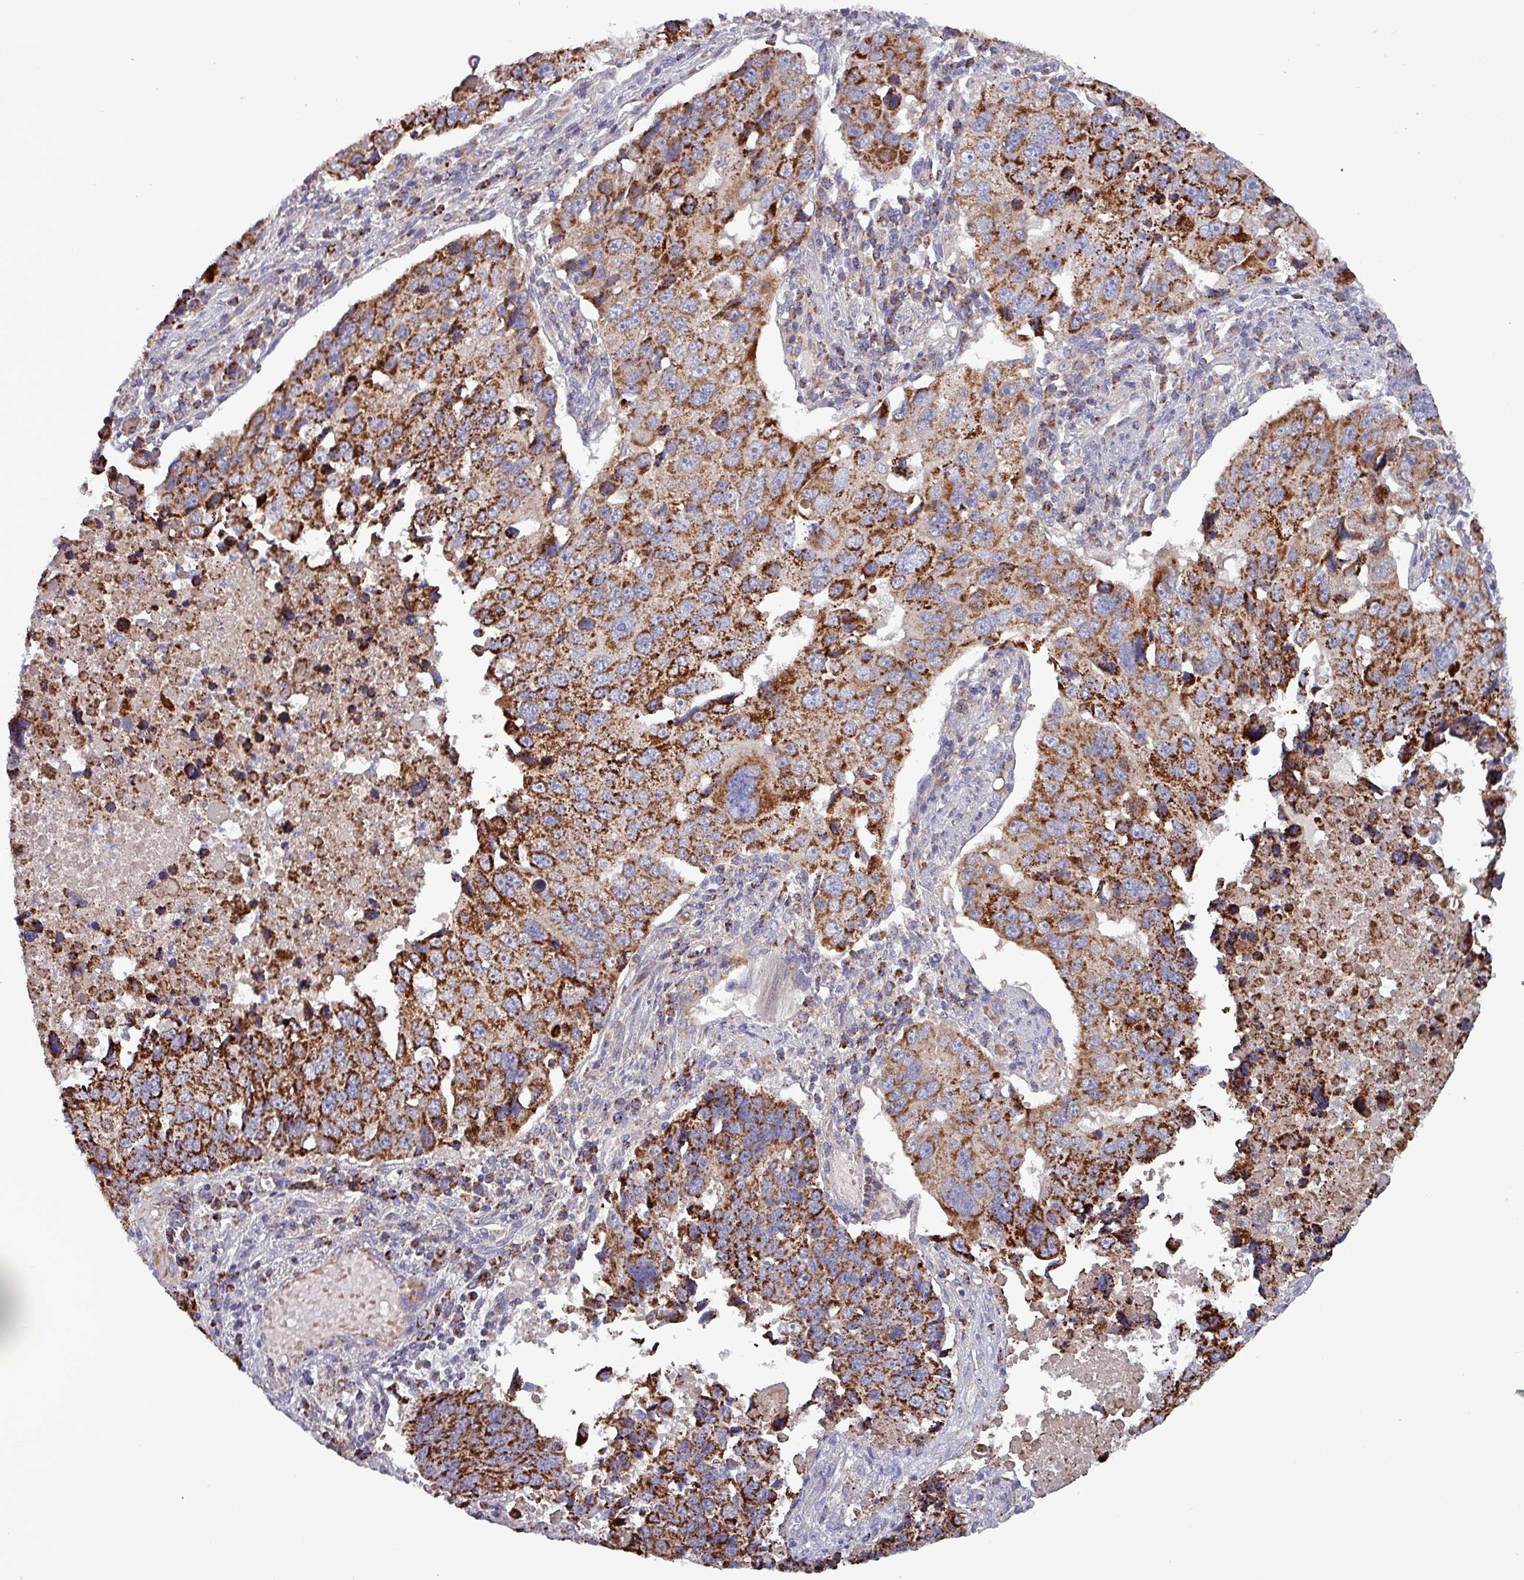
{"staining": {"intensity": "strong", "quantity": ">75%", "location": "cytoplasmic/membranous"}, "tissue": "lung cancer", "cell_type": "Tumor cells", "image_type": "cancer", "snomed": [{"axis": "morphology", "description": "Squamous cell carcinoma, NOS"}, {"axis": "topography", "description": "Lung"}], "caption": "This photomicrograph shows IHC staining of human lung cancer, with high strong cytoplasmic/membranous positivity in about >75% of tumor cells.", "gene": "ZNF322", "patient": {"sex": "female", "age": 66}}